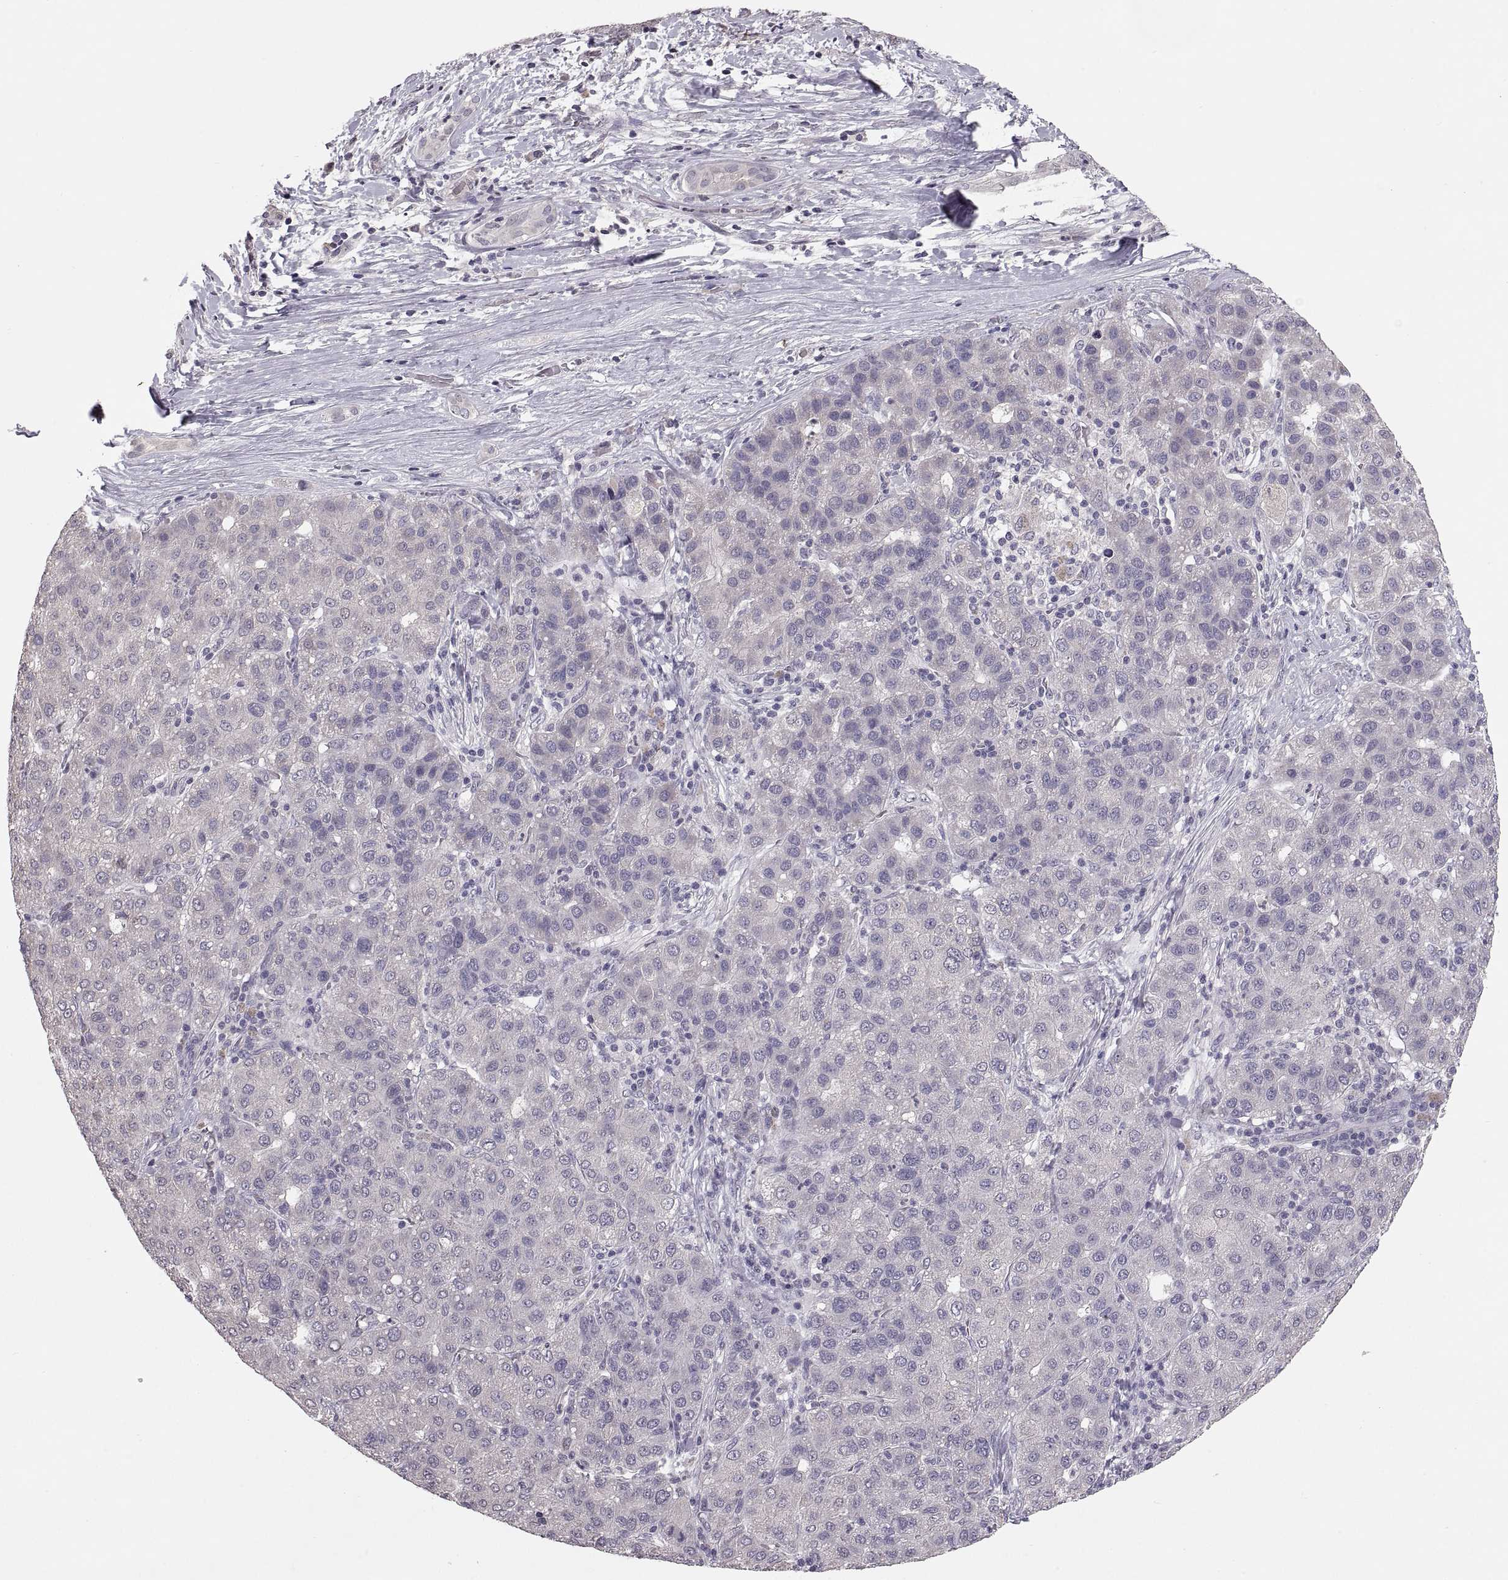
{"staining": {"intensity": "negative", "quantity": "none", "location": "none"}, "tissue": "liver cancer", "cell_type": "Tumor cells", "image_type": "cancer", "snomed": [{"axis": "morphology", "description": "Carcinoma, Hepatocellular, NOS"}, {"axis": "topography", "description": "Liver"}], "caption": "Tumor cells are negative for brown protein staining in liver hepatocellular carcinoma.", "gene": "PAX2", "patient": {"sex": "male", "age": 65}}